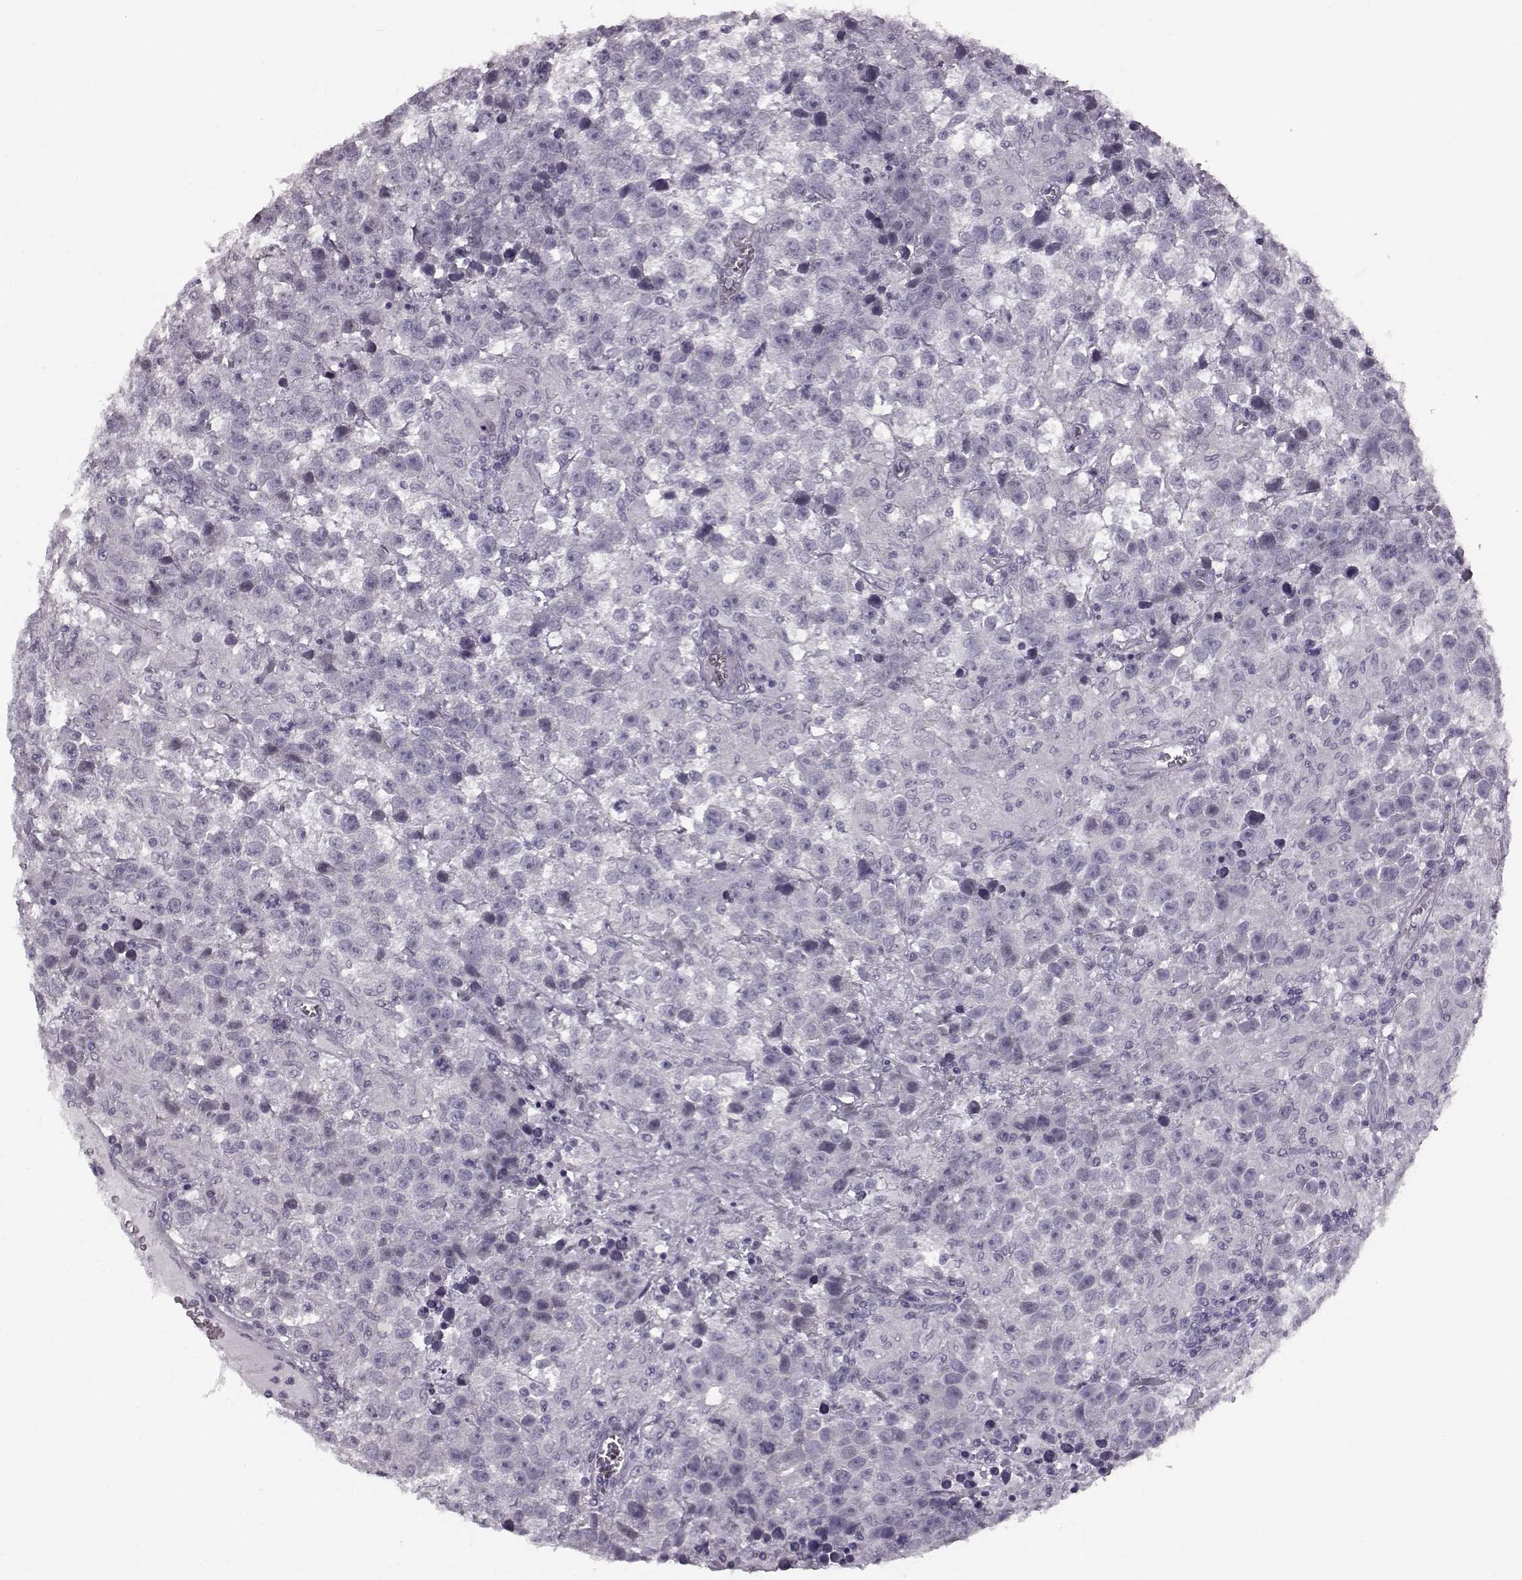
{"staining": {"intensity": "negative", "quantity": "none", "location": "none"}, "tissue": "testis cancer", "cell_type": "Tumor cells", "image_type": "cancer", "snomed": [{"axis": "morphology", "description": "Seminoma, NOS"}, {"axis": "topography", "description": "Testis"}], "caption": "This is an immunohistochemistry (IHC) image of testis cancer. There is no positivity in tumor cells.", "gene": "SEMG2", "patient": {"sex": "male", "age": 43}}